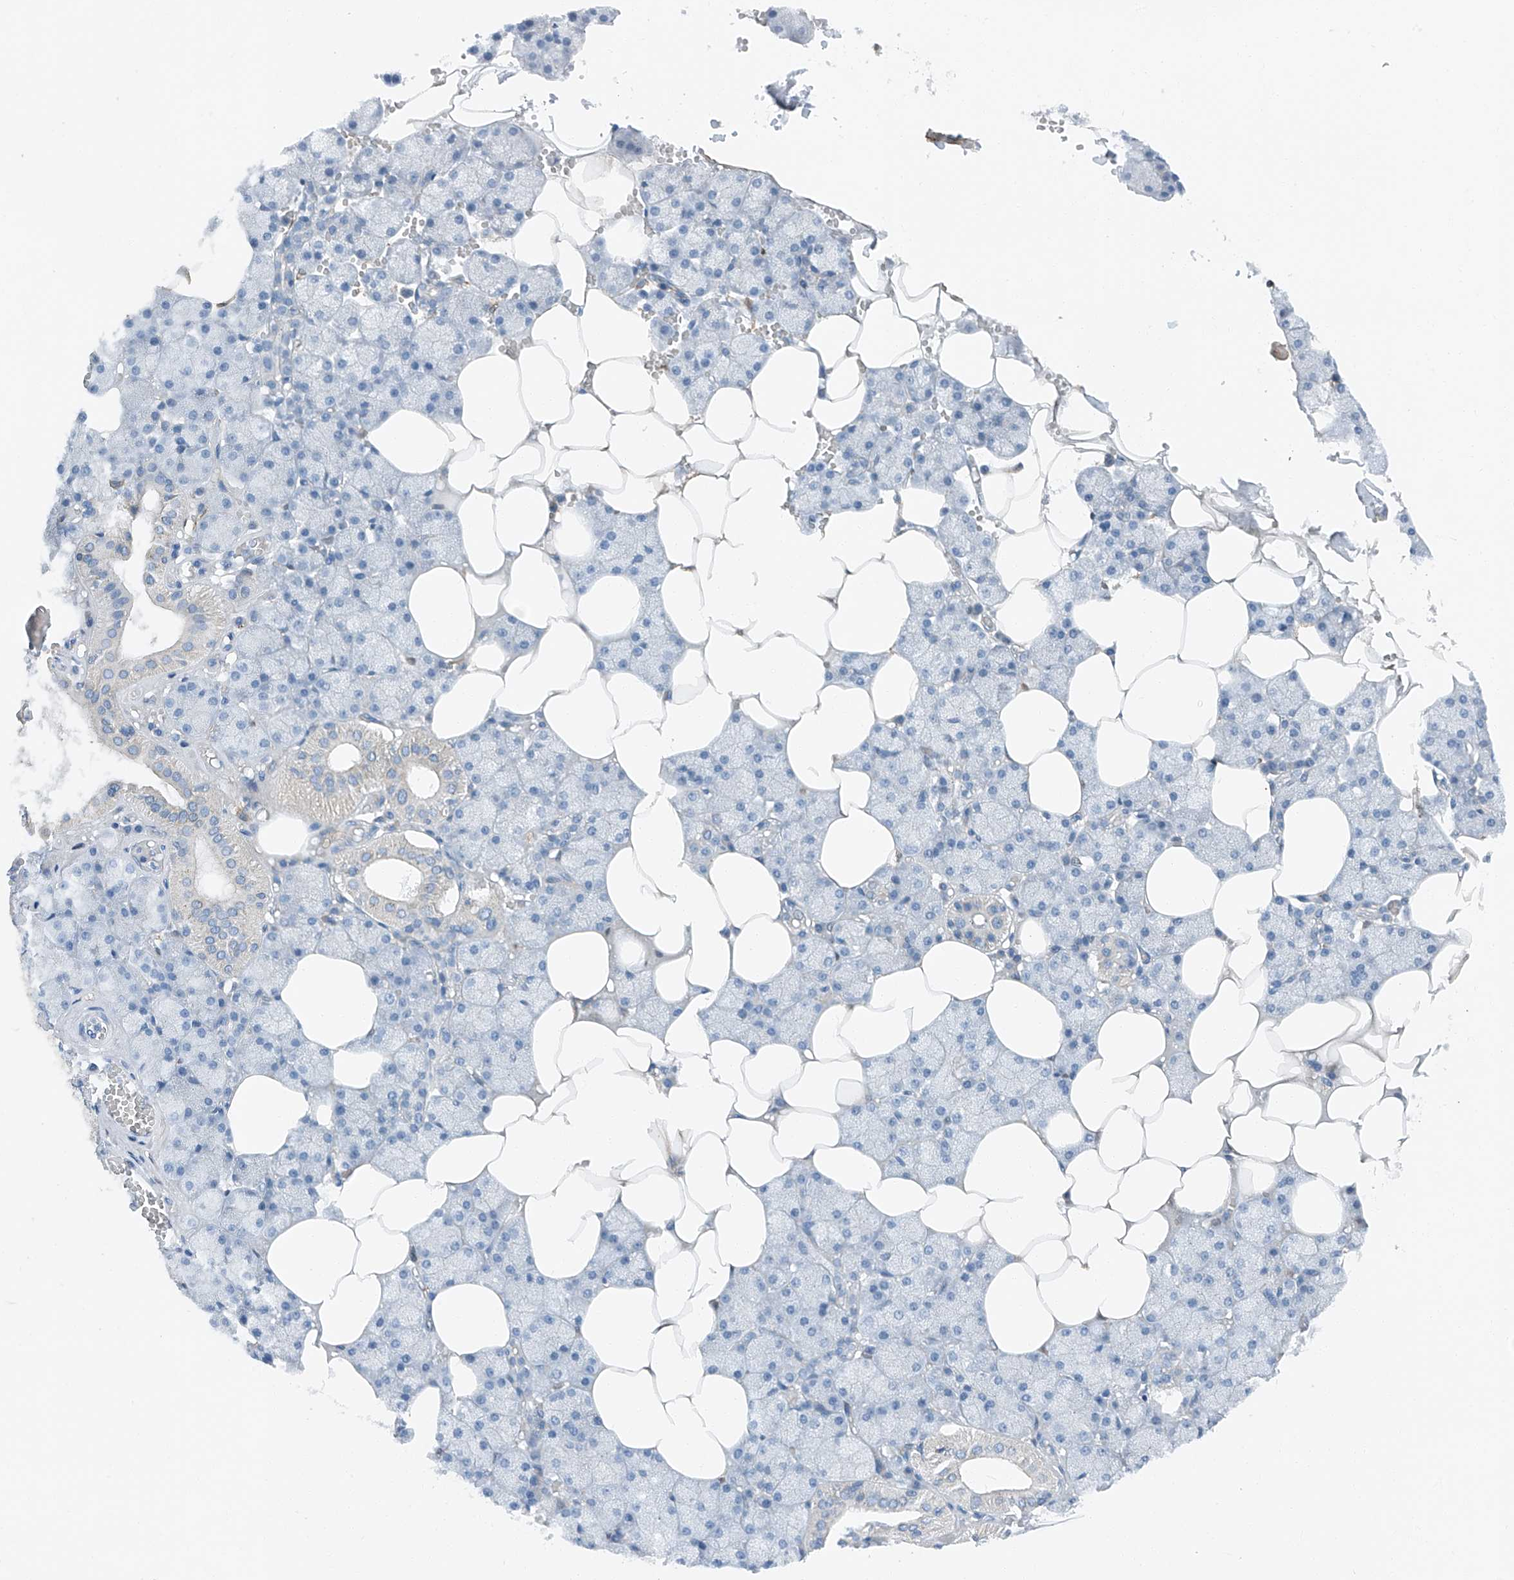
{"staining": {"intensity": "negative", "quantity": "none", "location": "none"}, "tissue": "salivary gland", "cell_type": "Glandular cells", "image_type": "normal", "snomed": [{"axis": "morphology", "description": "Normal tissue, NOS"}, {"axis": "topography", "description": "Salivary gland"}], "caption": "Glandular cells show no significant expression in benign salivary gland. (DAB (3,3'-diaminobenzidine) IHC with hematoxylin counter stain).", "gene": "MDGA1", "patient": {"sex": "male", "age": 62}}